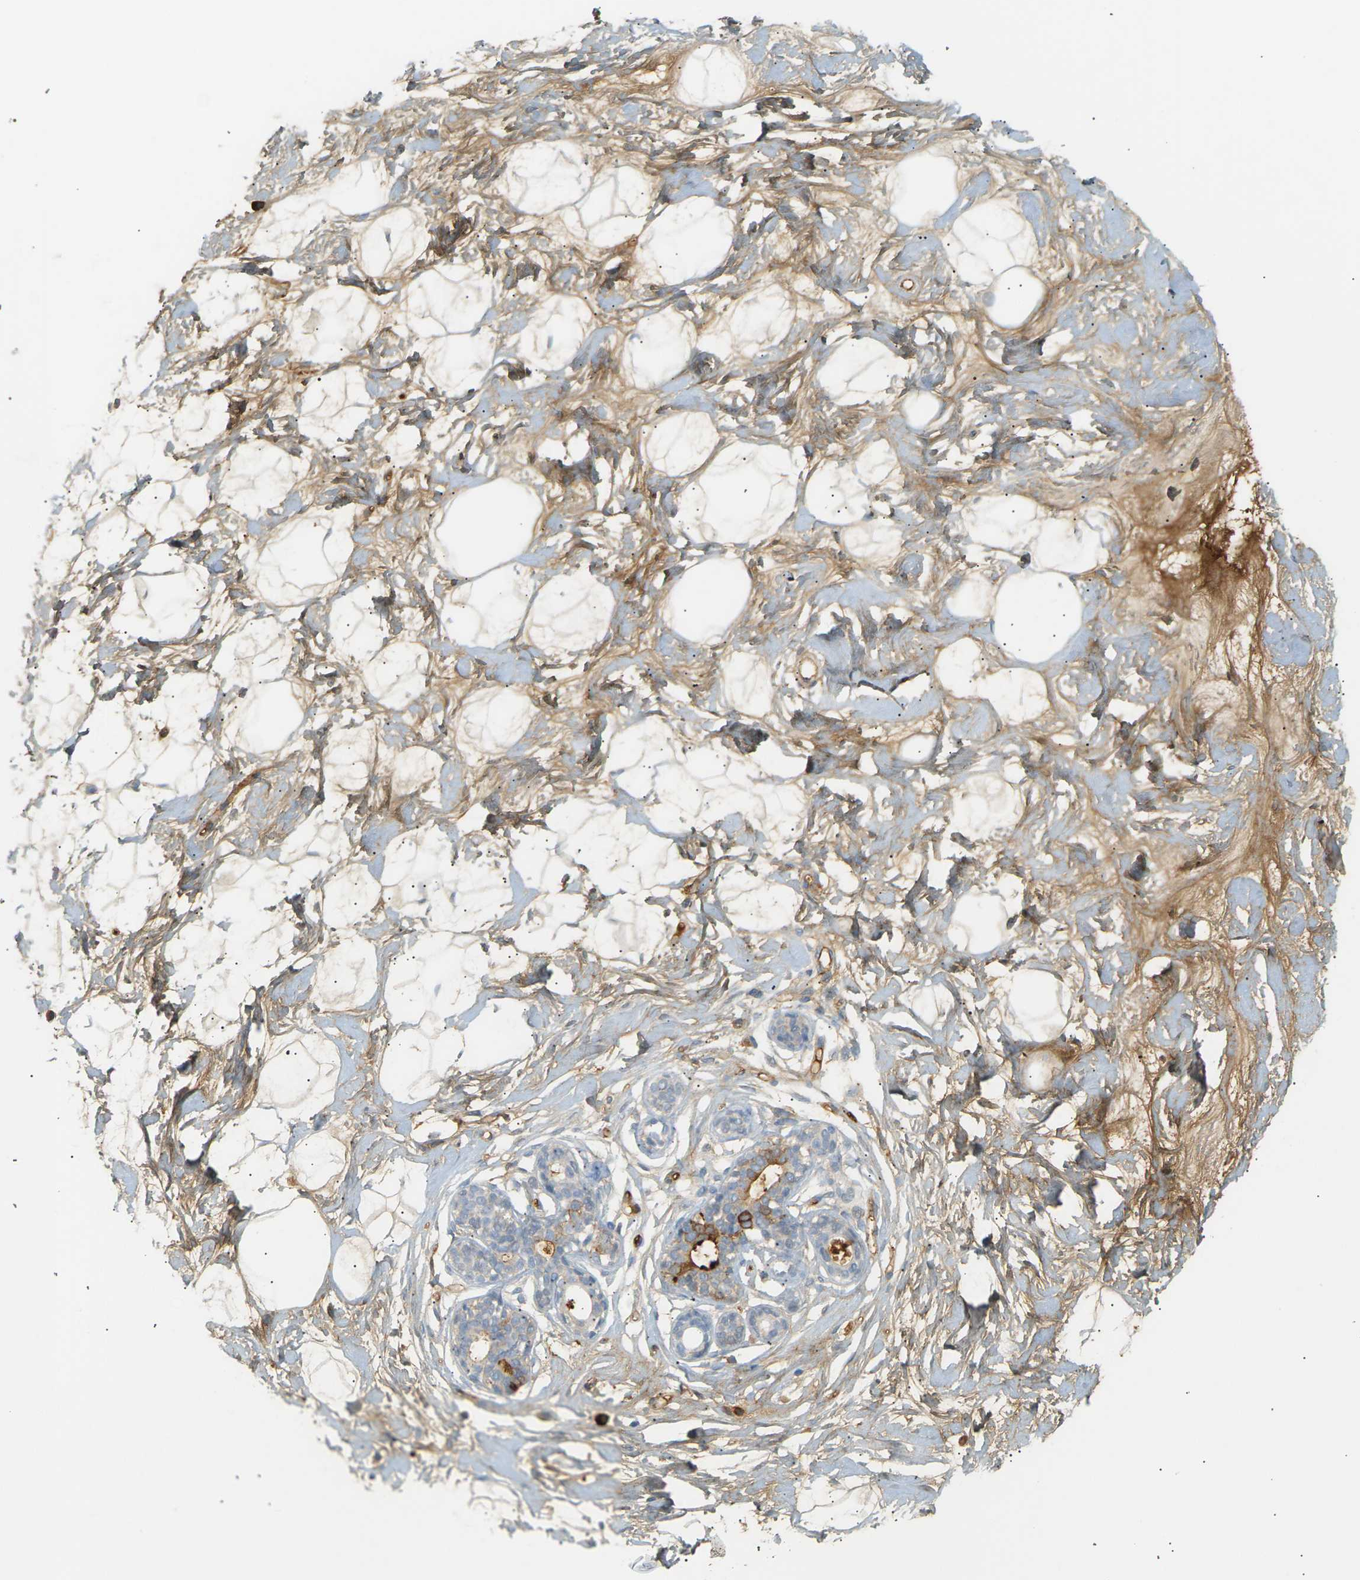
{"staining": {"intensity": "weak", "quantity": "25%-75%", "location": "cytoplasmic/membranous"}, "tissue": "breast", "cell_type": "Adipocytes", "image_type": "normal", "snomed": [{"axis": "morphology", "description": "Normal tissue, NOS"}, {"axis": "topography", "description": "Breast"}], "caption": "Immunohistochemical staining of unremarkable breast displays weak cytoplasmic/membranous protein positivity in approximately 25%-75% of adipocytes. (Brightfield microscopy of DAB IHC at high magnification).", "gene": "IGLC3", "patient": {"sex": "female", "age": 23}}